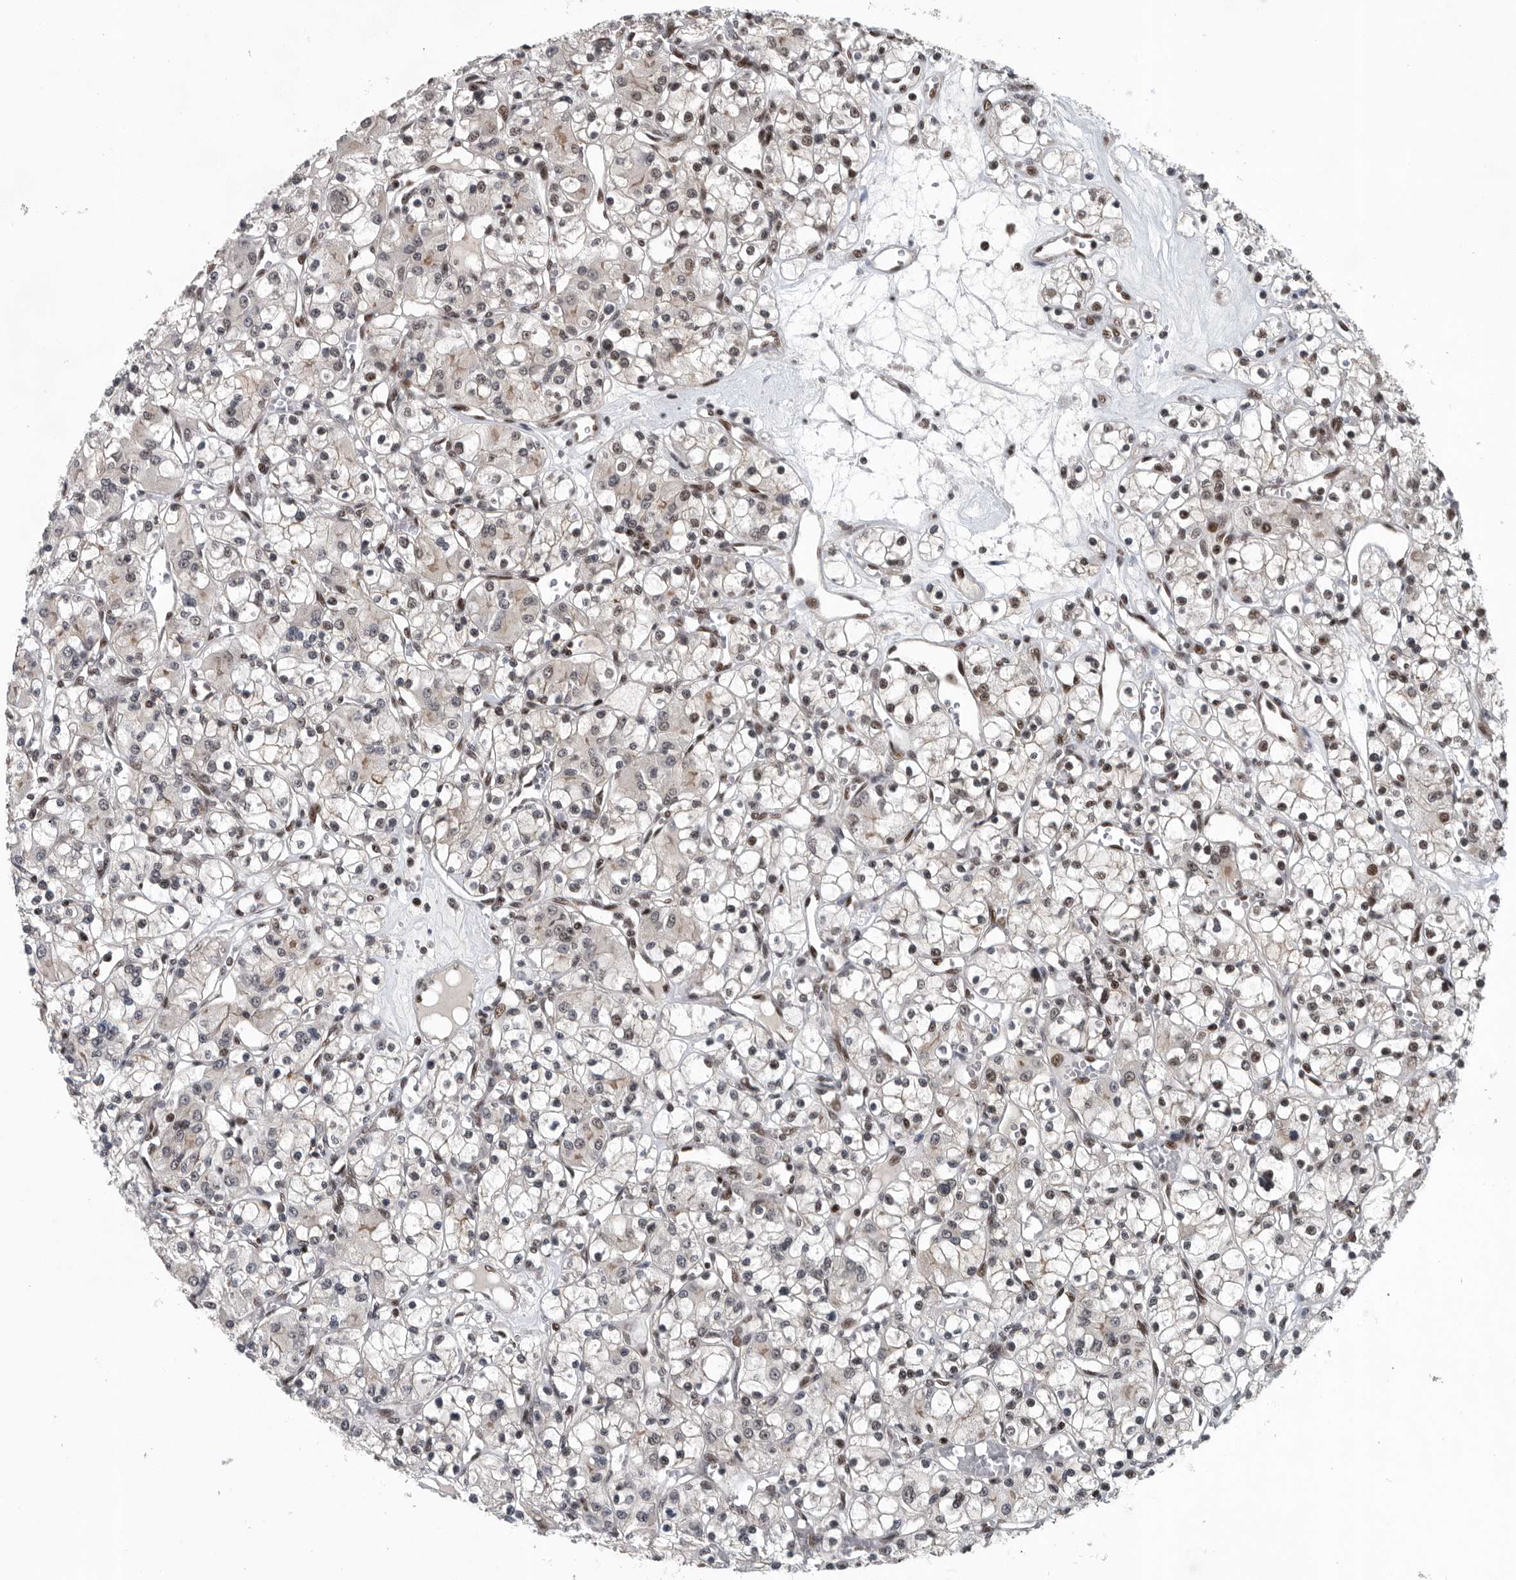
{"staining": {"intensity": "moderate", "quantity": ">75%", "location": "nuclear"}, "tissue": "renal cancer", "cell_type": "Tumor cells", "image_type": "cancer", "snomed": [{"axis": "morphology", "description": "Adenocarcinoma, NOS"}, {"axis": "topography", "description": "Kidney"}], "caption": "Immunohistochemical staining of human renal cancer (adenocarcinoma) displays medium levels of moderate nuclear protein expression in about >75% of tumor cells. The staining is performed using DAB (3,3'-diaminobenzidine) brown chromogen to label protein expression. The nuclei are counter-stained blue using hematoxylin.", "gene": "SENP7", "patient": {"sex": "female", "age": 59}}